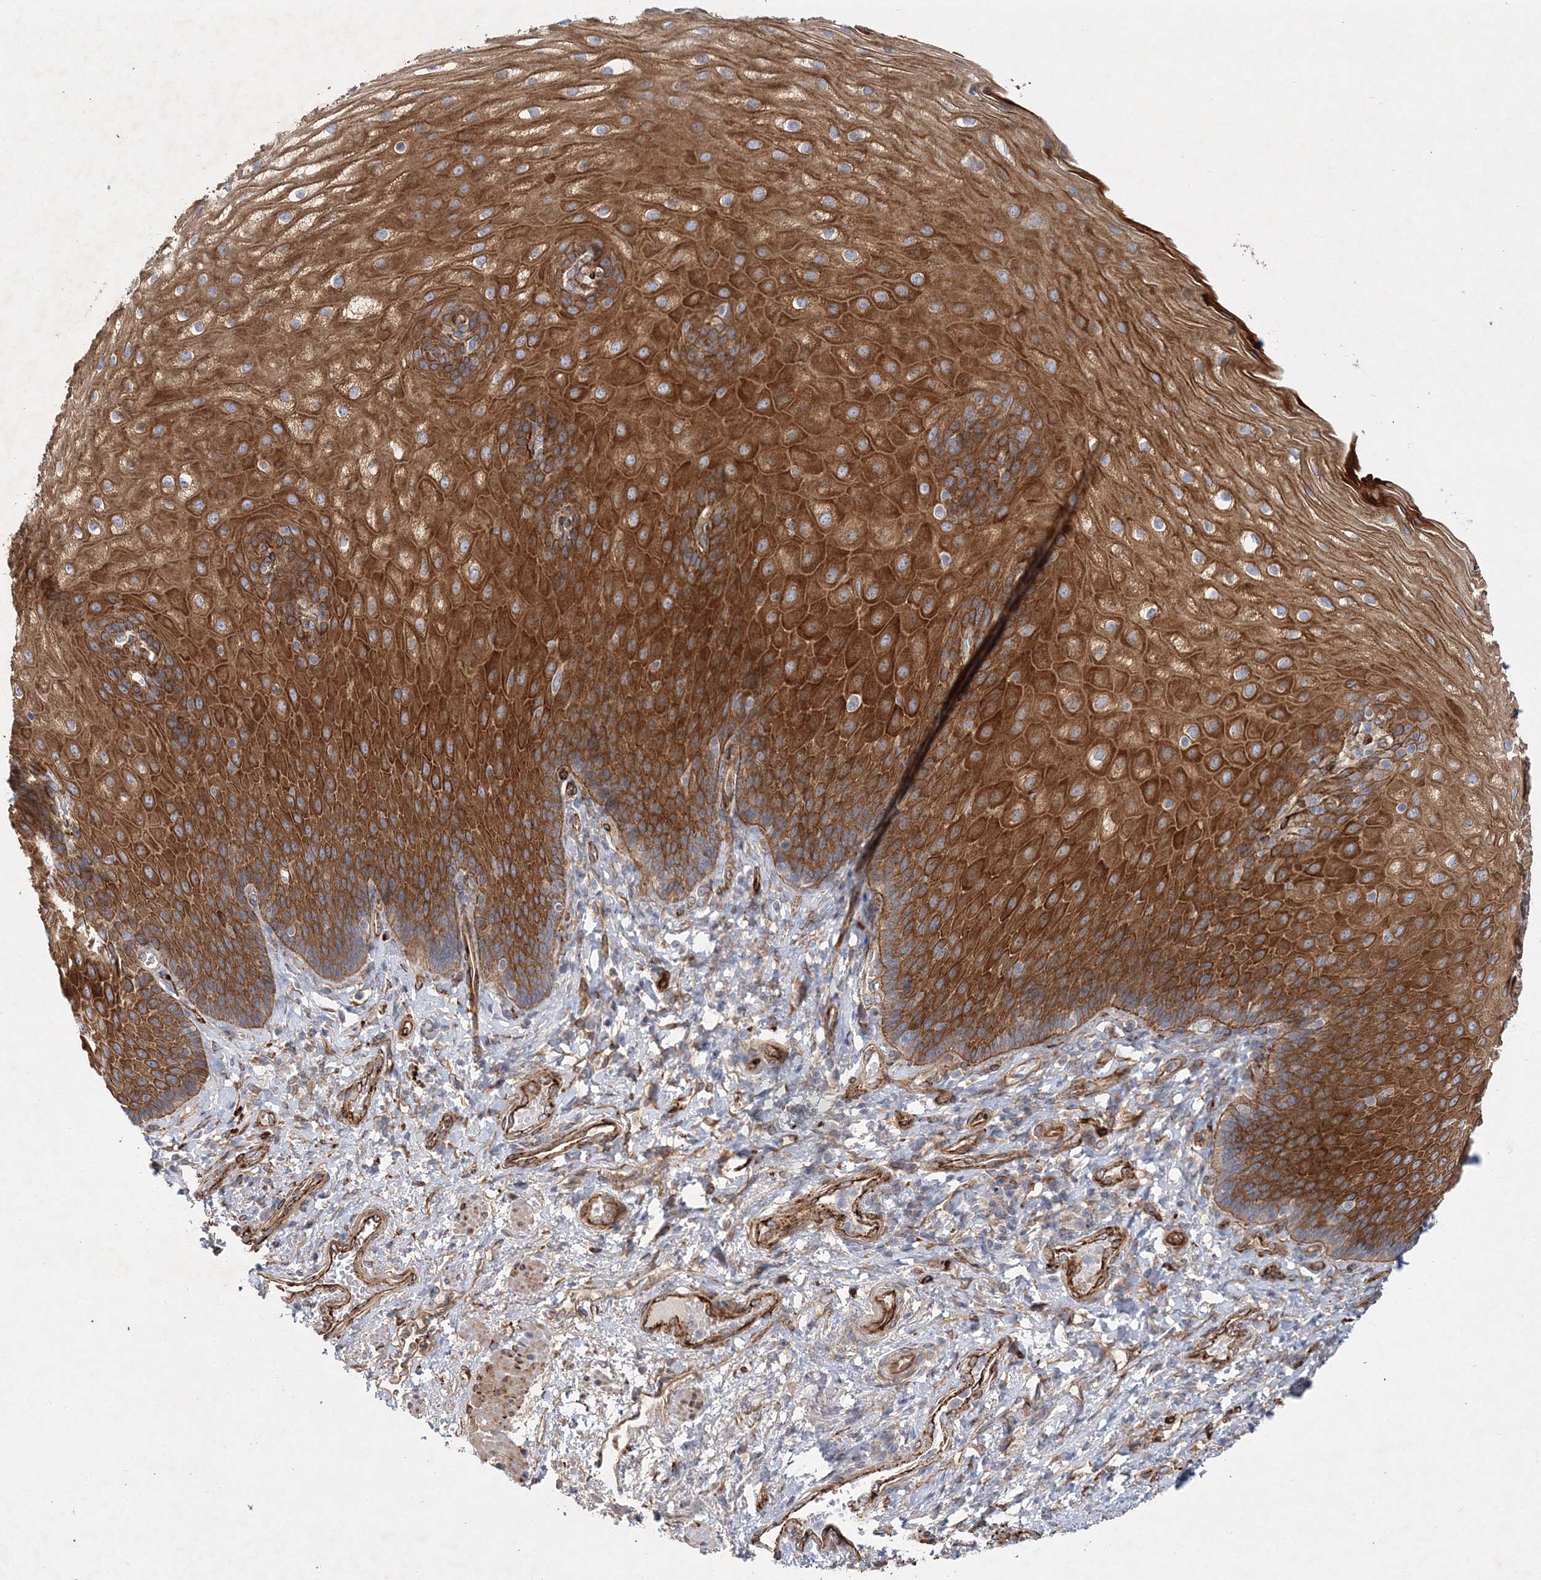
{"staining": {"intensity": "strong", "quantity": ">75%", "location": "cytoplasmic/membranous"}, "tissue": "esophagus", "cell_type": "Squamous epithelial cells", "image_type": "normal", "snomed": [{"axis": "morphology", "description": "Normal tissue, NOS"}, {"axis": "topography", "description": "Esophagus"}], "caption": "This photomicrograph reveals unremarkable esophagus stained with immunohistochemistry to label a protein in brown. The cytoplasmic/membranous of squamous epithelial cells show strong positivity for the protein. Nuclei are counter-stained blue.", "gene": "ZFYVE16", "patient": {"sex": "male", "age": 54}}